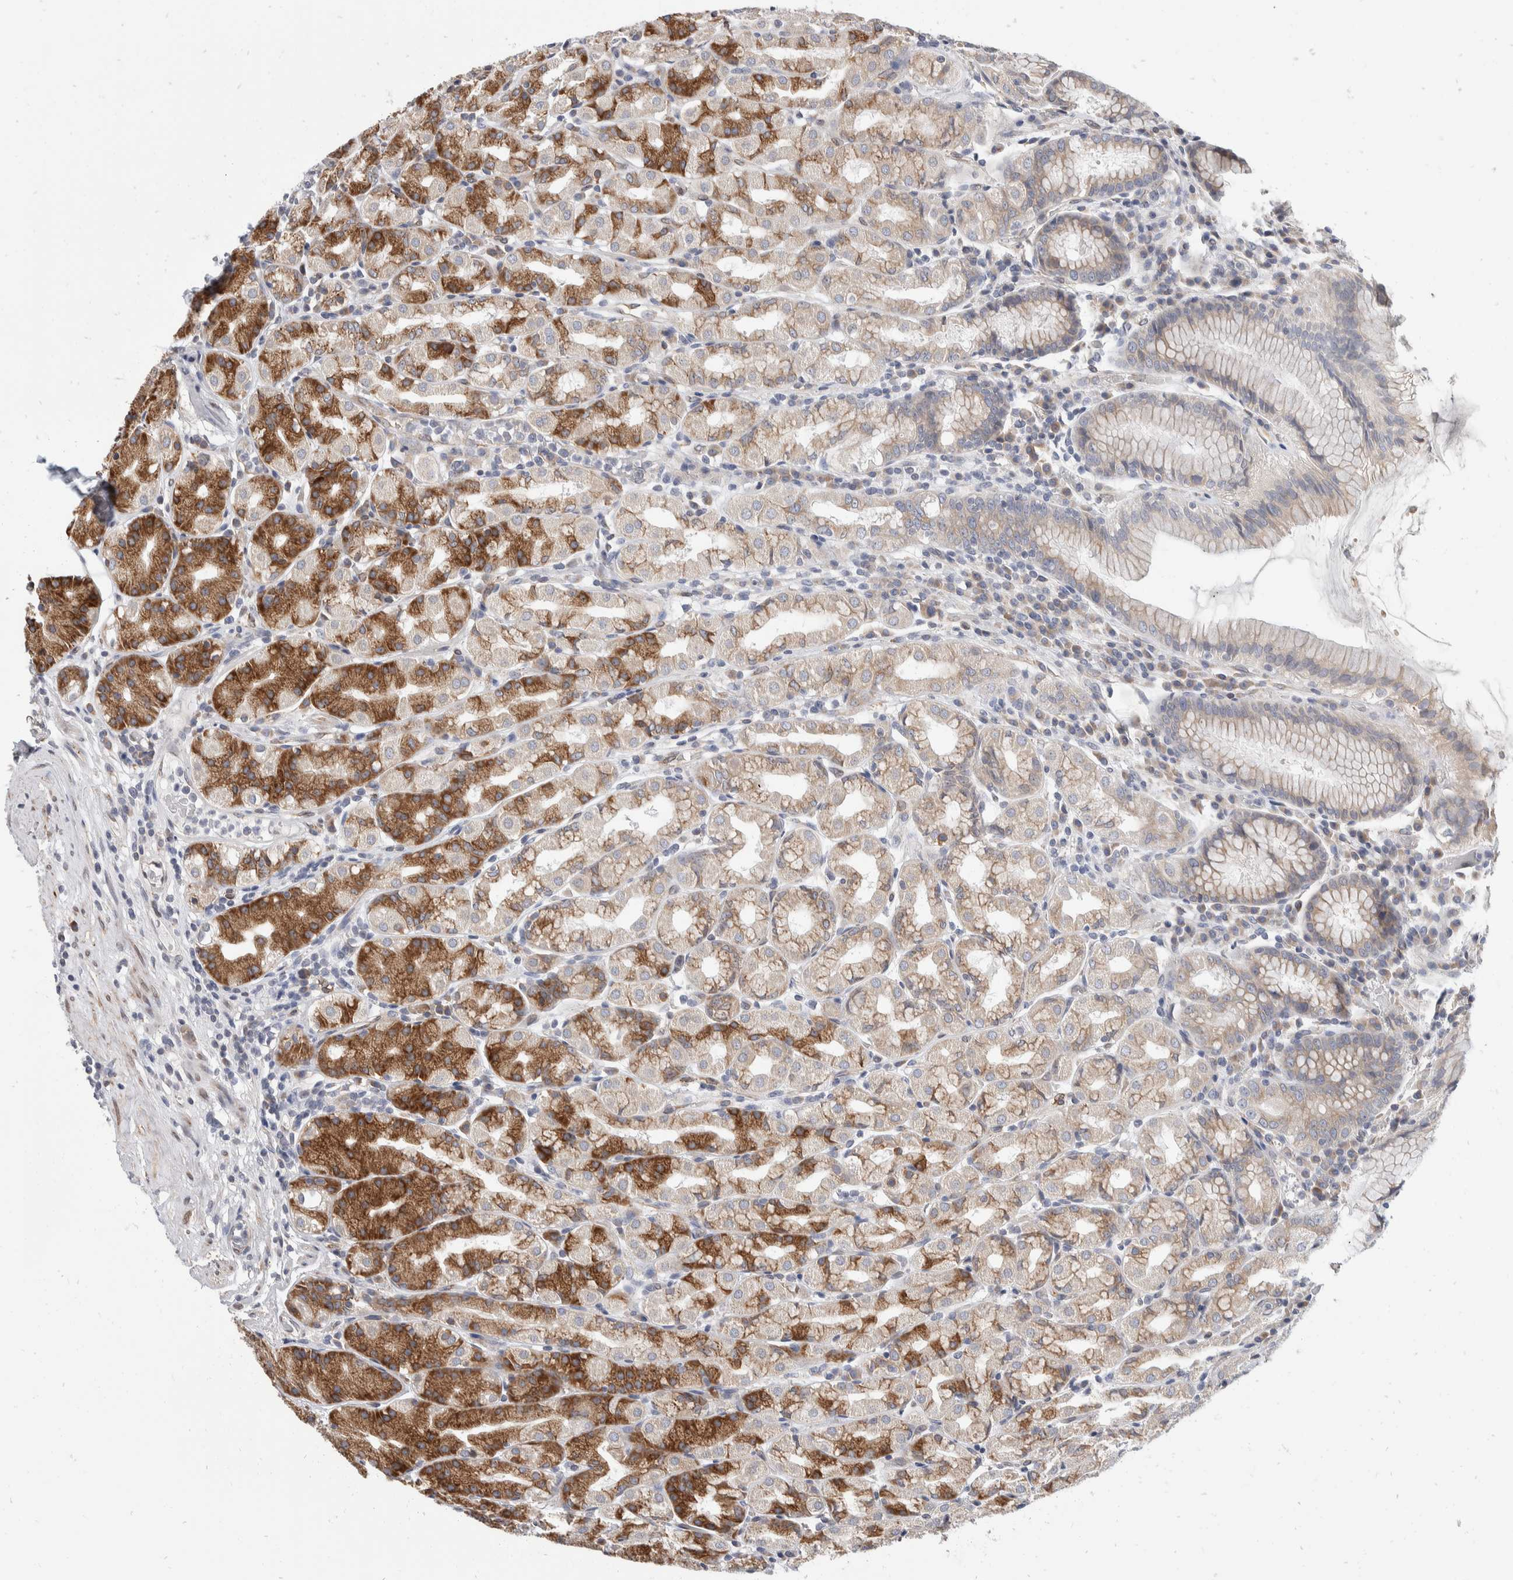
{"staining": {"intensity": "strong", "quantity": "<25%", "location": "cytoplasmic/membranous"}, "tissue": "stomach", "cell_type": "Glandular cells", "image_type": "normal", "snomed": [{"axis": "morphology", "description": "Normal tissue, NOS"}, {"axis": "topography", "description": "Stomach, lower"}], "caption": "Benign stomach was stained to show a protein in brown. There is medium levels of strong cytoplasmic/membranous expression in approximately <25% of glandular cells. Ihc stains the protein in brown and the nuclei are stained blue.", "gene": "TMEM245", "patient": {"sex": "female", "age": 56}}